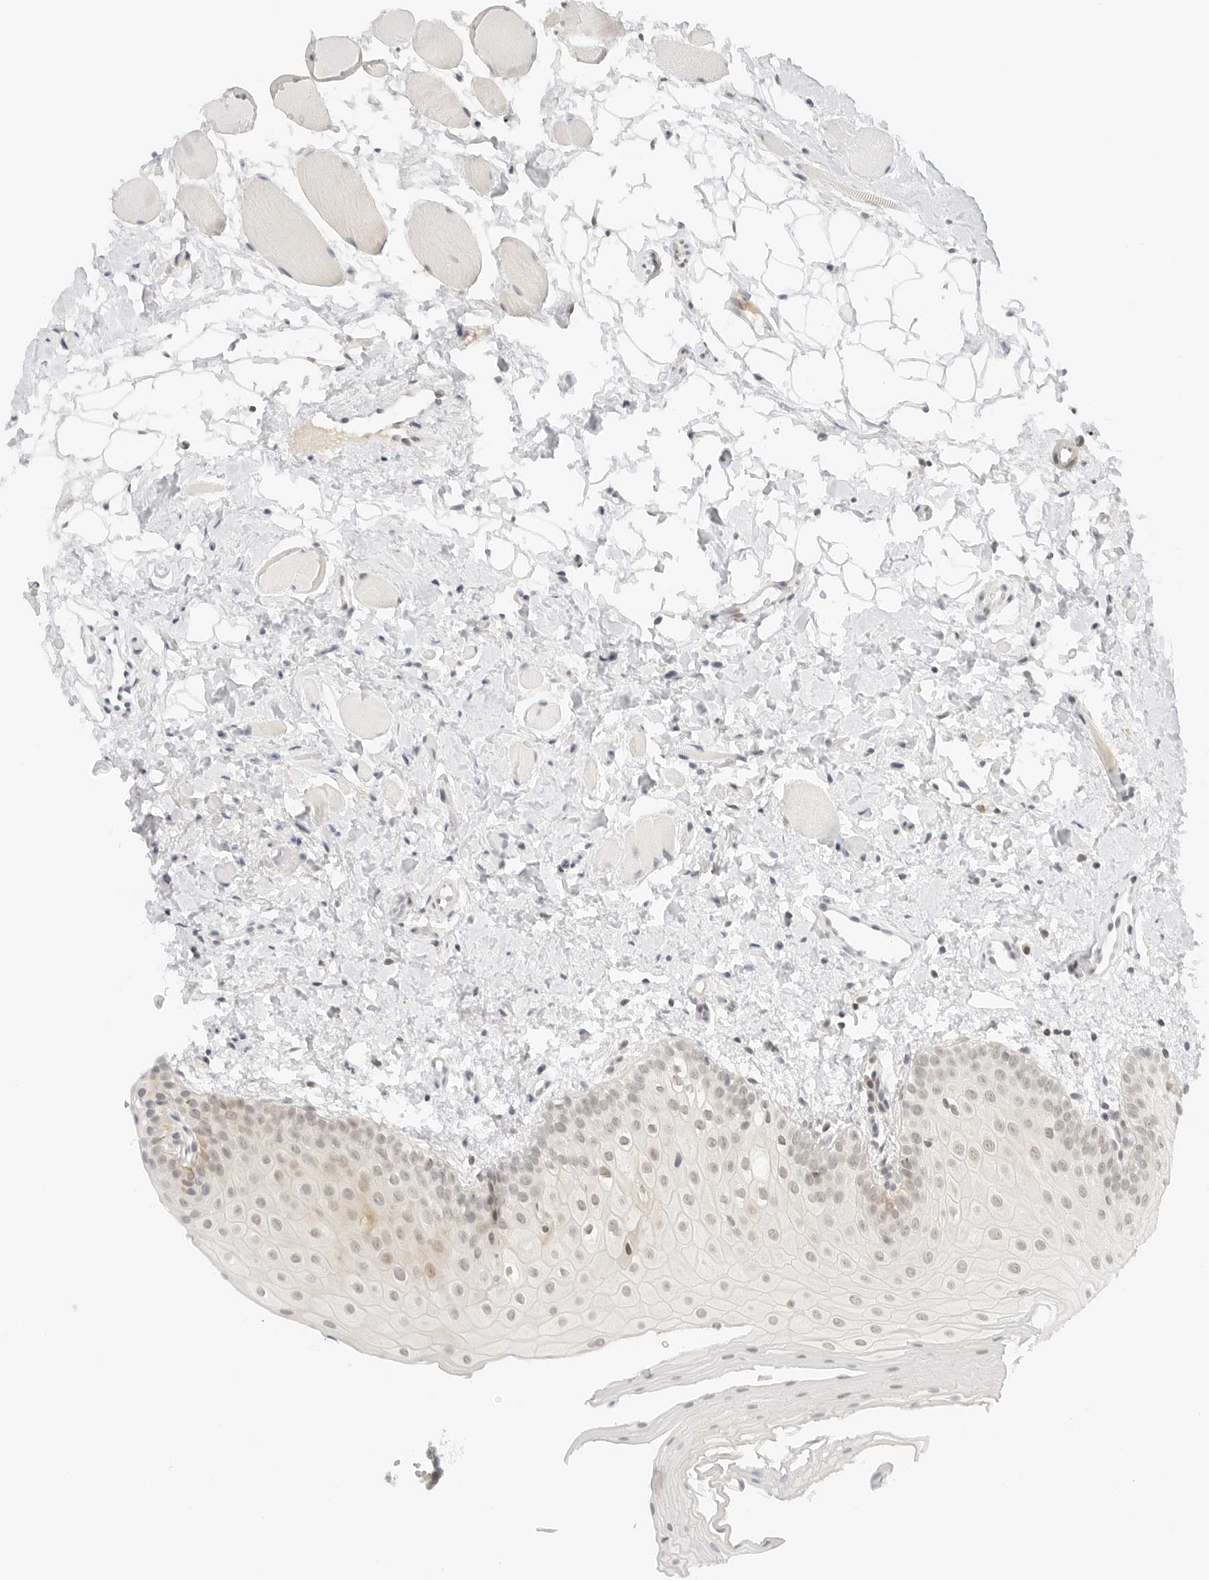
{"staining": {"intensity": "weak", "quantity": "25%-75%", "location": "cytoplasmic/membranous,nuclear"}, "tissue": "oral mucosa", "cell_type": "Squamous epithelial cells", "image_type": "normal", "snomed": [{"axis": "morphology", "description": "Normal tissue, NOS"}, {"axis": "topography", "description": "Oral tissue"}], "caption": "DAB (3,3'-diaminobenzidine) immunohistochemical staining of normal oral mucosa demonstrates weak cytoplasmic/membranous,nuclear protein positivity in approximately 25%-75% of squamous epithelial cells.", "gene": "NEO1", "patient": {"sex": "male", "age": 28}}